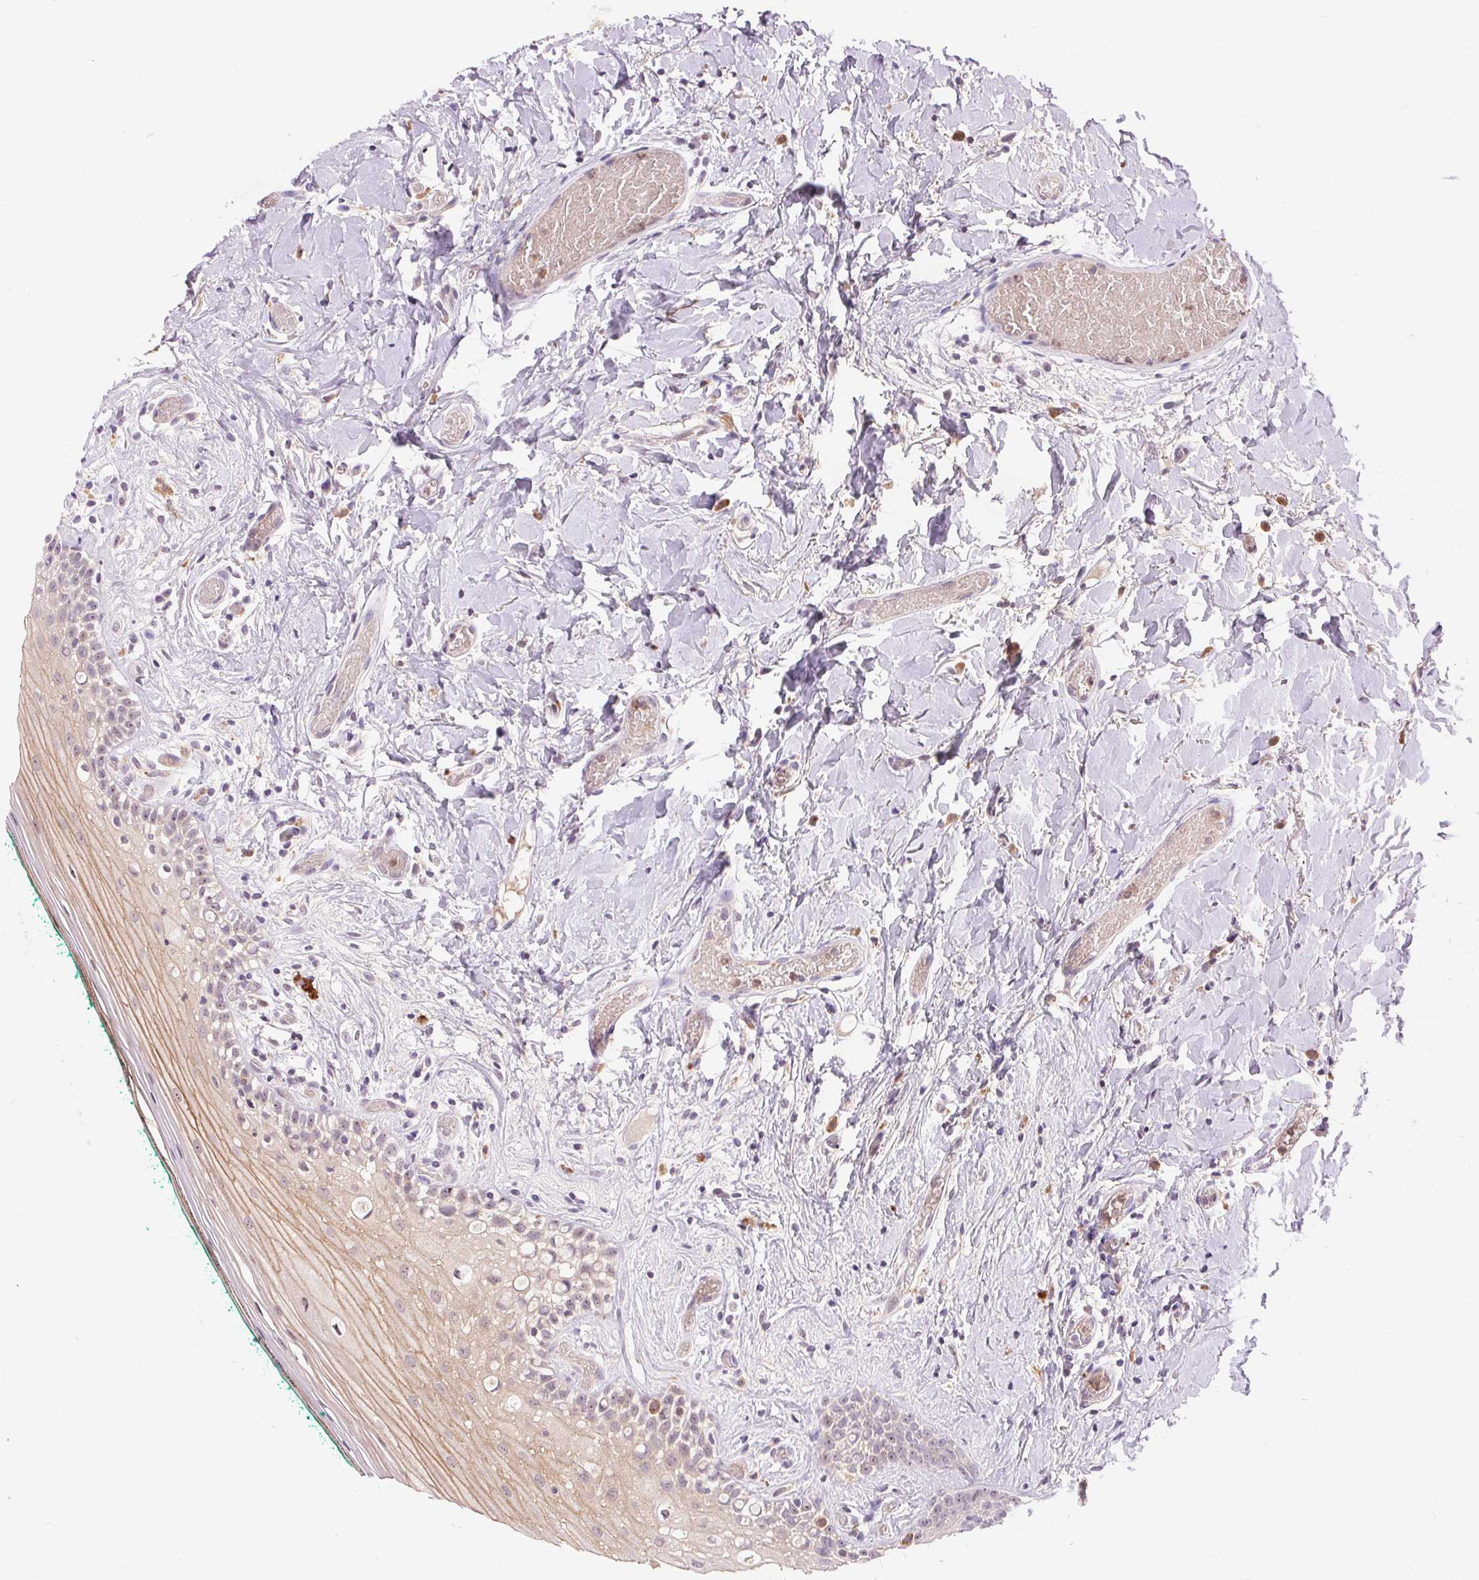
{"staining": {"intensity": "weak", "quantity": "<25%", "location": "cytoplasmic/membranous,nuclear"}, "tissue": "oral mucosa", "cell_type": "Squamous epithelial cells", "image_type": "normal", "snomed": [{"axis": "morphology", "description": "Normal tissue, NOS"}, {"axis": "topography", "description": "Oral tissue"}], "caption": "IHC photomicrograph of unremarkable human oral mucosa stained for a protein (brown), which exhibits no expression in squamous epithelial cells.", "gene": "RANBP3L", "patient": {"sex": "female", "age": 83}}